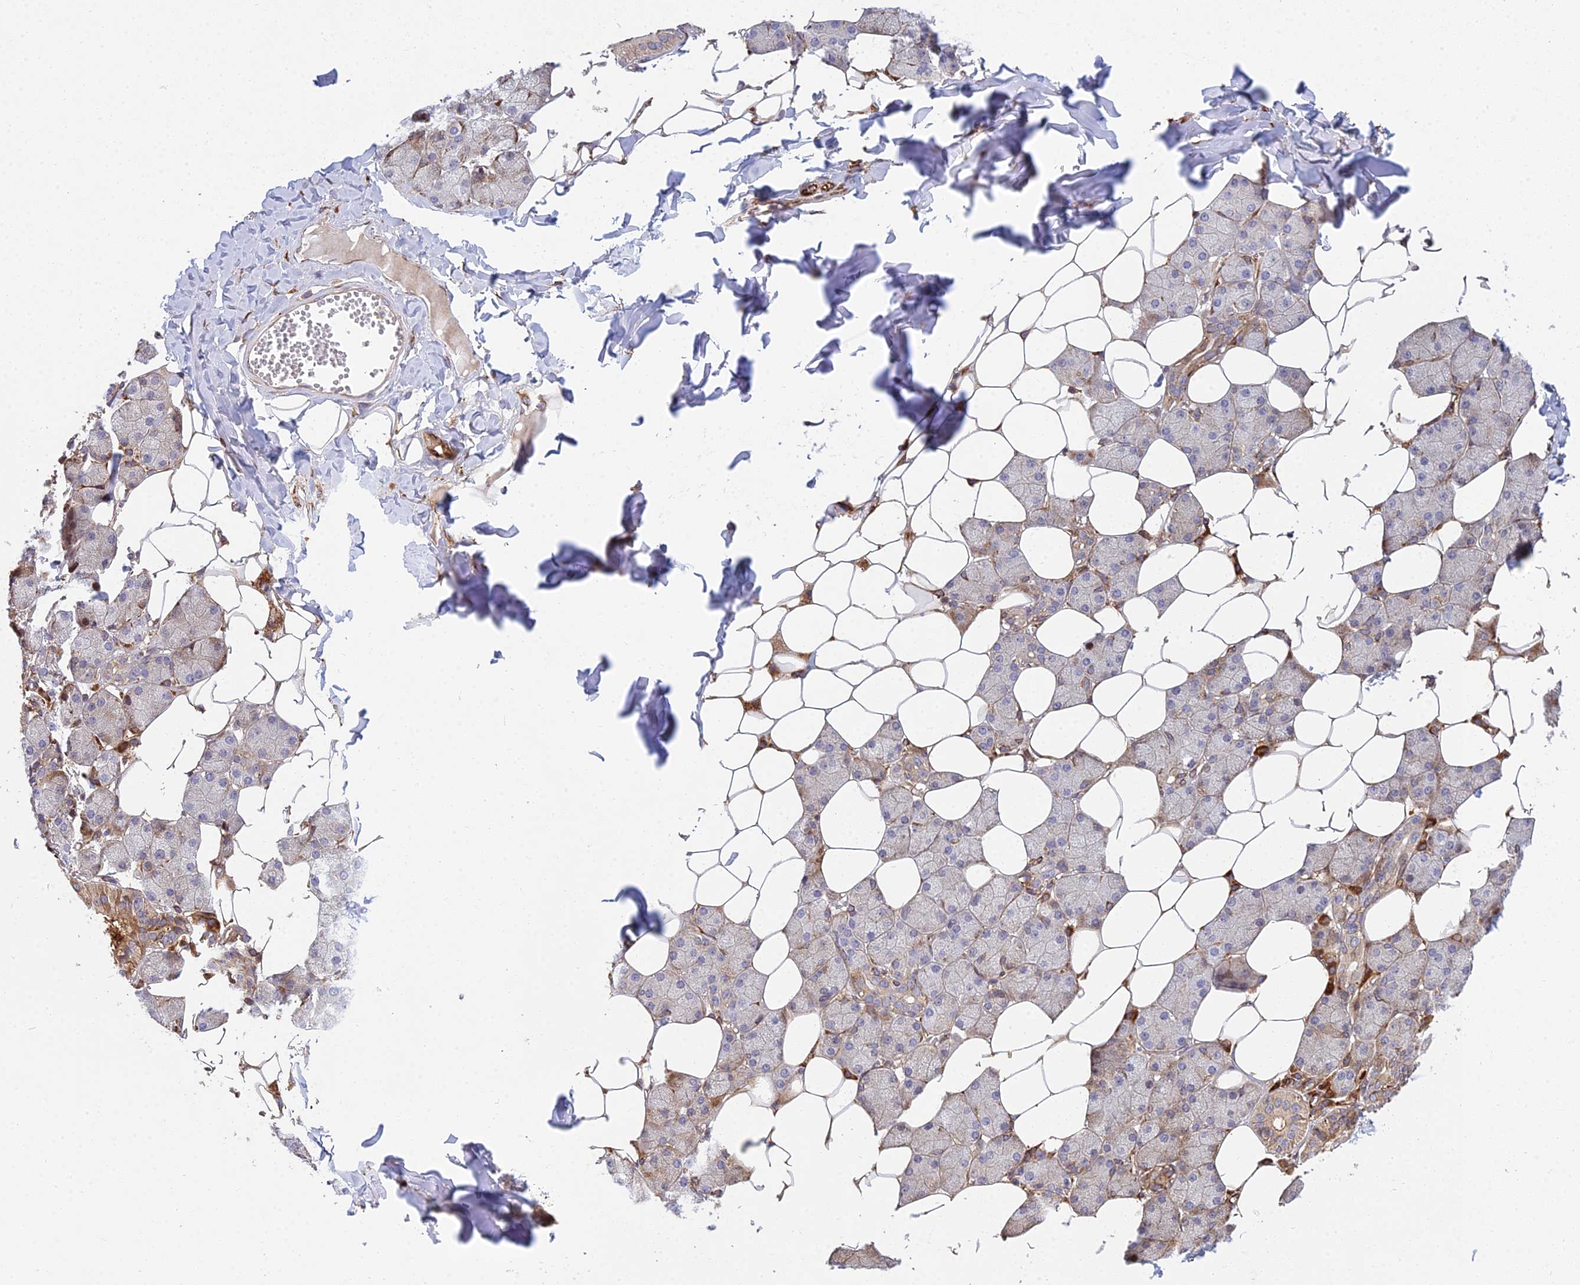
{"staining": {"intensity": "strong", "quantity": "<25%", "location": "cytoplasmic/membranous"}, "tissue": "salivary gland", "cell_type": "Glandular cells", "image_type": "normal", "snomed": [{"axis": "morphology", "description": "Normal tissue, NOS"}, {"axis": "topography", "description": "Salivary gland"}], "caption": "Immunohistochemistry (IHC) of benign salivary gland demonstrates medium levels of strong cytoplasmic/membranous staining in approximately <25% of glandular cells. The staining is performed using DAB brown chromogen to label protein expression. The nuclei are counter-stained blue using hematoxylin.", "gene": "NDUFAF7", "patient": {"sex": "female", "age": 33}}